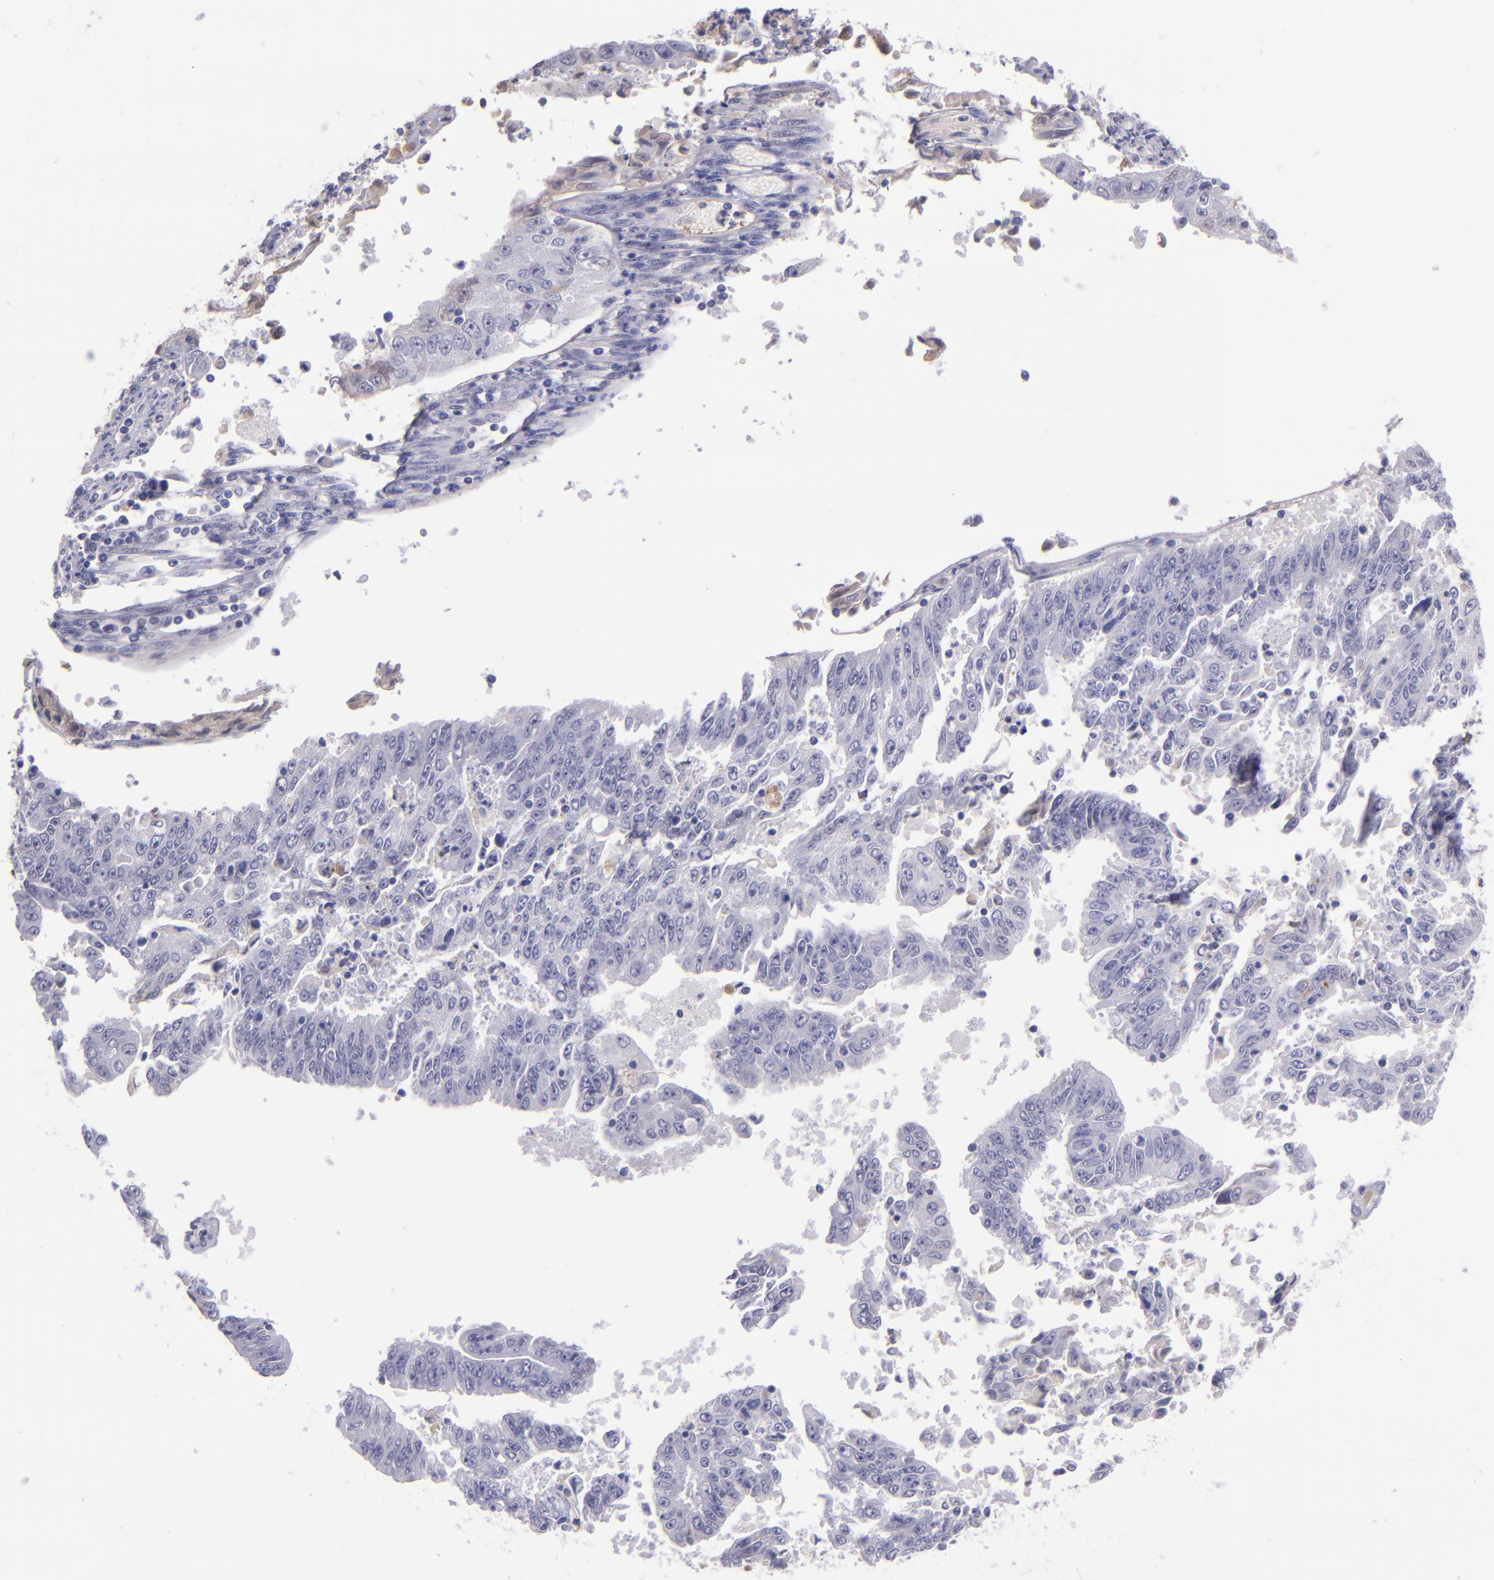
{"staining": {"intensity": "negative", "quantity": "none", "location": "none"}, "tissue": "endometrial cancer", "cell_type": "Tumor cells", "image_type": "cancer", "snomed": [{"axis": "morphology", "description": "Adenocarcinoma, NOS"}, {"axis": "topography", "description": "Endometrium"}], "caption": "Photomicrograph shows no protein staining in tumor cells of endometrial cancer (adenocarcinoma) tissue. The staining is performed using DAB brown chromogen with nuclei counter-stained in using hematoxylin.", "gene": "KNG1", "patient": {"sex": "female", "age": 42}}